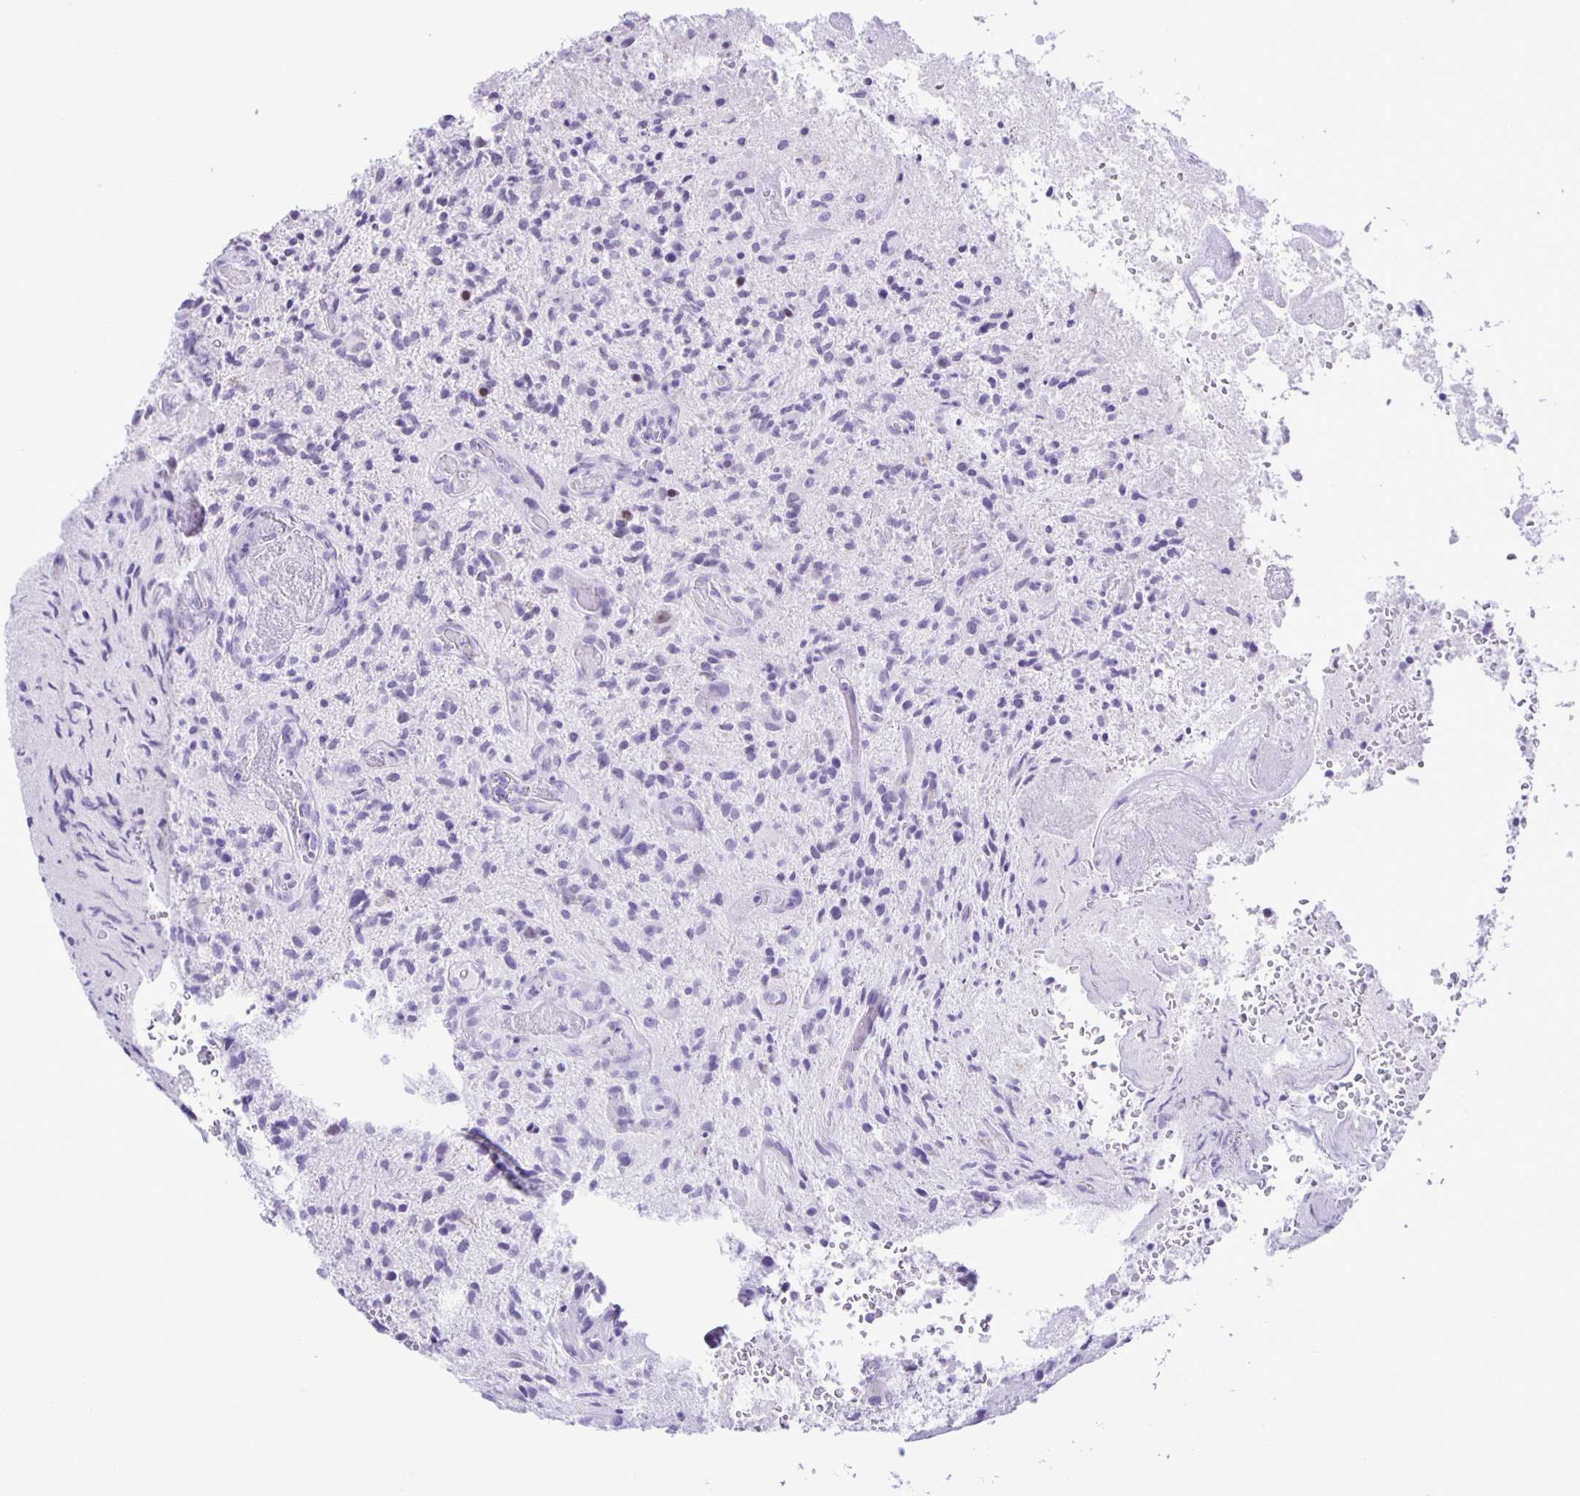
{"staining": {"intensity": "negative", "quantity": "none", "location": "none"}, "tissue": "glioma", "cell_type": "Tumor cells", "image_type": "cancer", "snomed": [{"axis": "morphology", "description": "Glioma, malignant, High grade"}, {"axis": "topography", "description": "Brain"}], "caption": "High magnification brightfield microscopy of glioma stained with DAB (brown) and counterstained with hematoxylin (blue): tumor cells show no significant staining.", "gene": "EZHIP", "patient": {"sex": "male", "age": 55}}